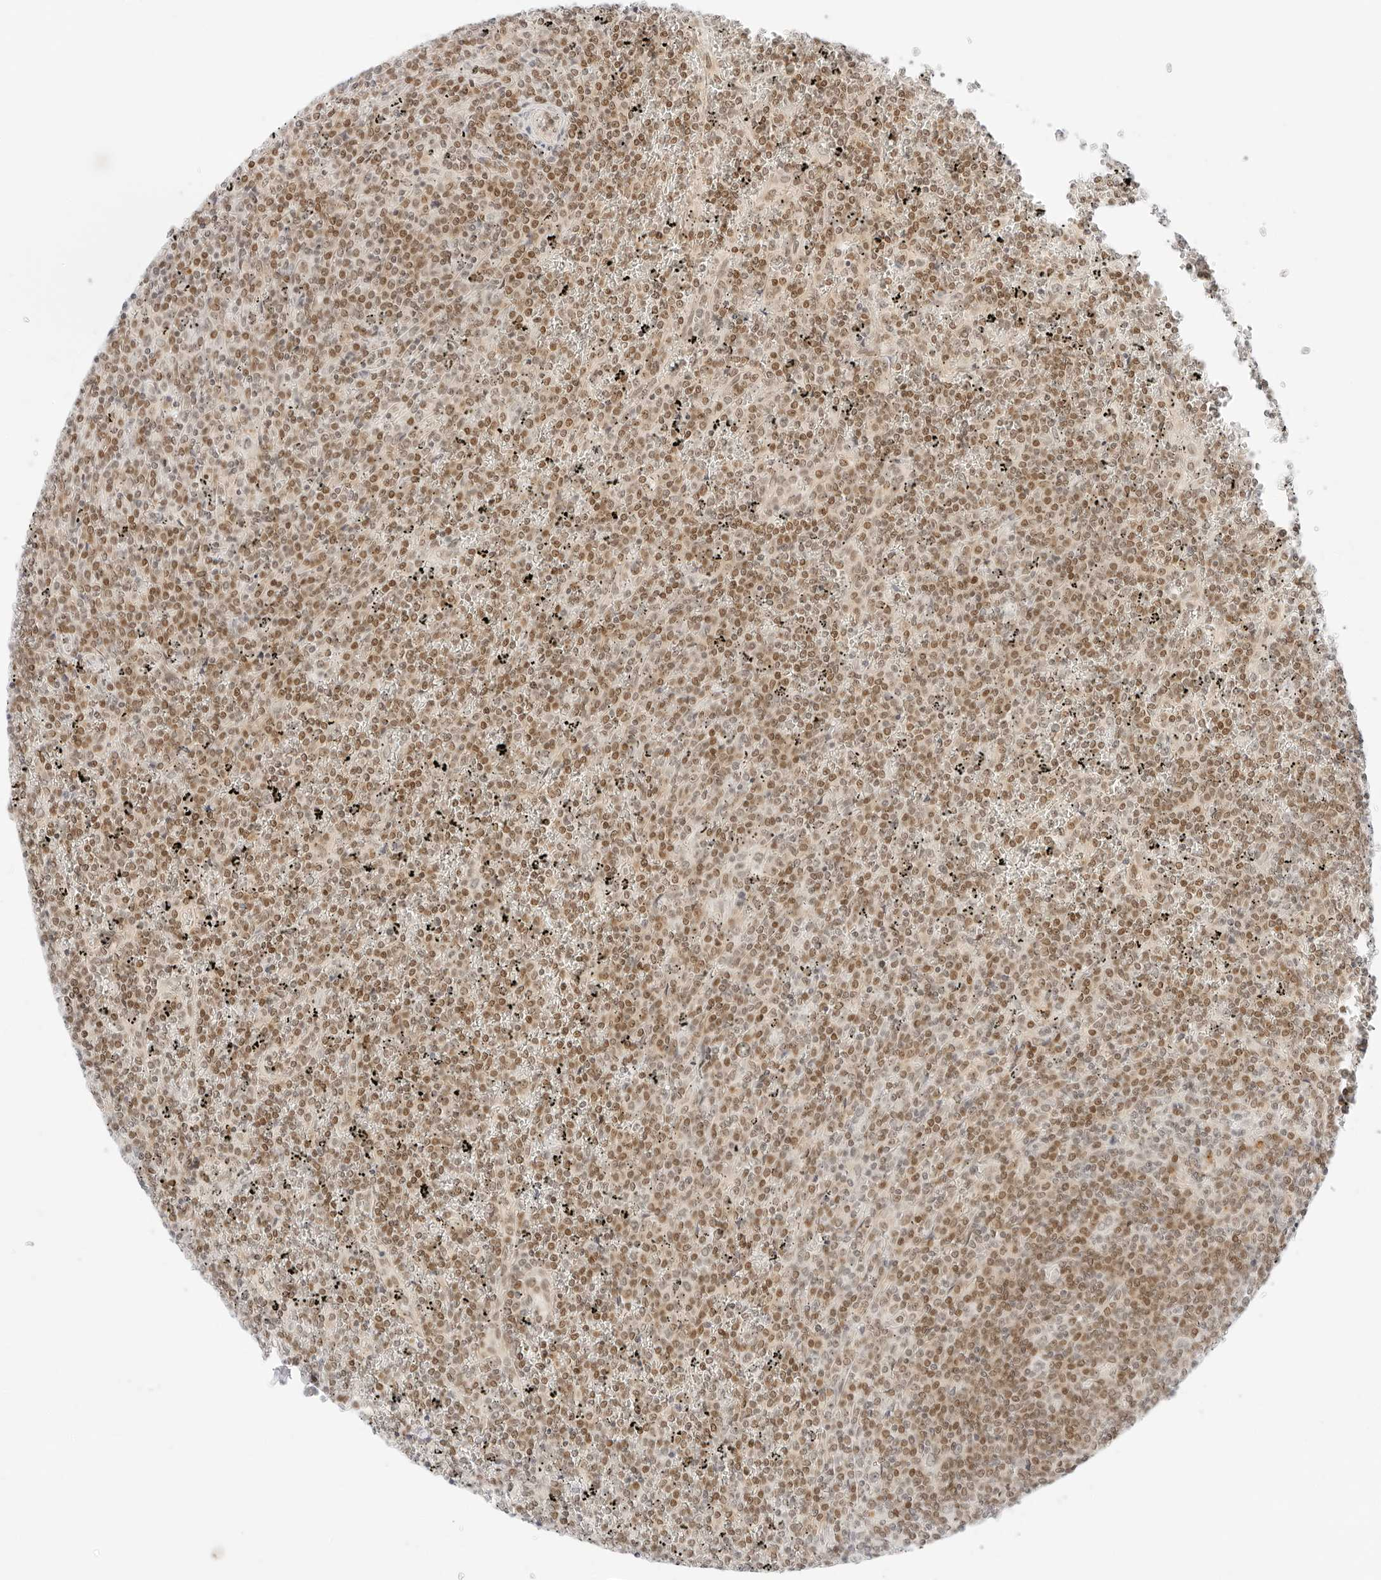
{"staining": {"intensity": "moderate", "quantity": ">75%", "location": "nuclear"}, "tissue": "lymphoma", "cell_type": "Tumor cells", "image_type": "cancer", "snomed": [{"axis": "morphology", "description": "Malignant lymphoma, non-Hodgkin's type, Low grade"}, {"axis": "topography", "description": "Spleen"}], "caption": "Low-grade malignant lymphoma, non-Hodgkin's type stained with DAB immunohistochemistry (IHC) demonstrates medium levels of moderate nuclear positivity in approximately >75% of tumor cells. Using DAB (brown) and hematoxylin (blue) stains, captured at high magnification using brightfield microscopy.", "gene": "POLR3C", "patient": {"sex": "female", "age": 19}}